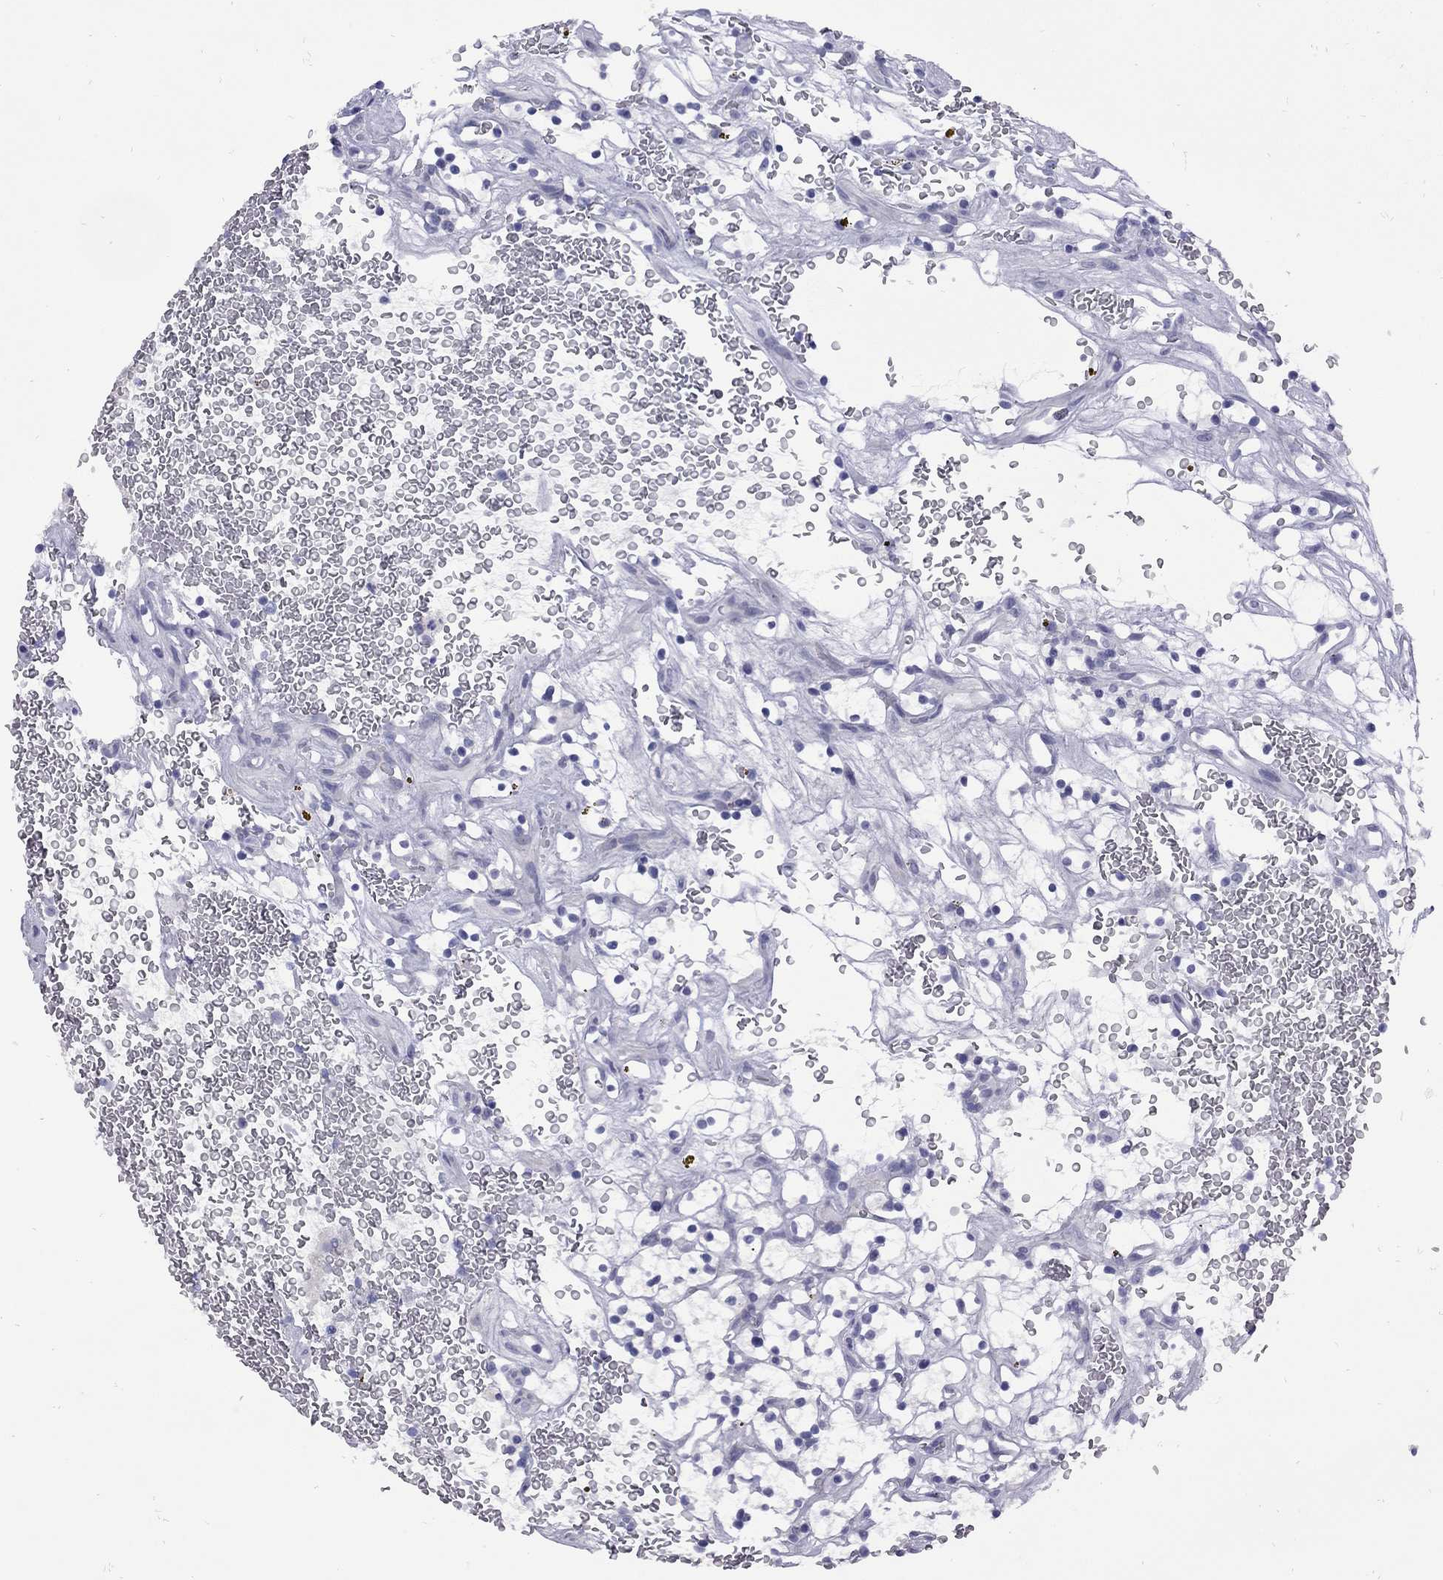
{"staining": {"intensity": "negative", "quantity": "none", "location": "none"}, "tissue": "renal cancer", "cell_type": "Tumor cells", "image_type": "cancer", "snomed": [{"axis": "morphology", "description": "Adenocarcinoma, NOS"}, {"axis": "topography", "description": "Kidney"}], "caption": "Immunohistochemistry (IHC) of renal cancer (adenocarcinoma) demonstrates no expression in tumor cells. (Stains: DAB (3,3'-diaminobenzidine) immunohistochemistry with hematoxylin counter stain, Microscopy: brightfield microscopy at high magnification).", "gene": "EPPIN", "patient": {"sex": "female", "age": 64}}